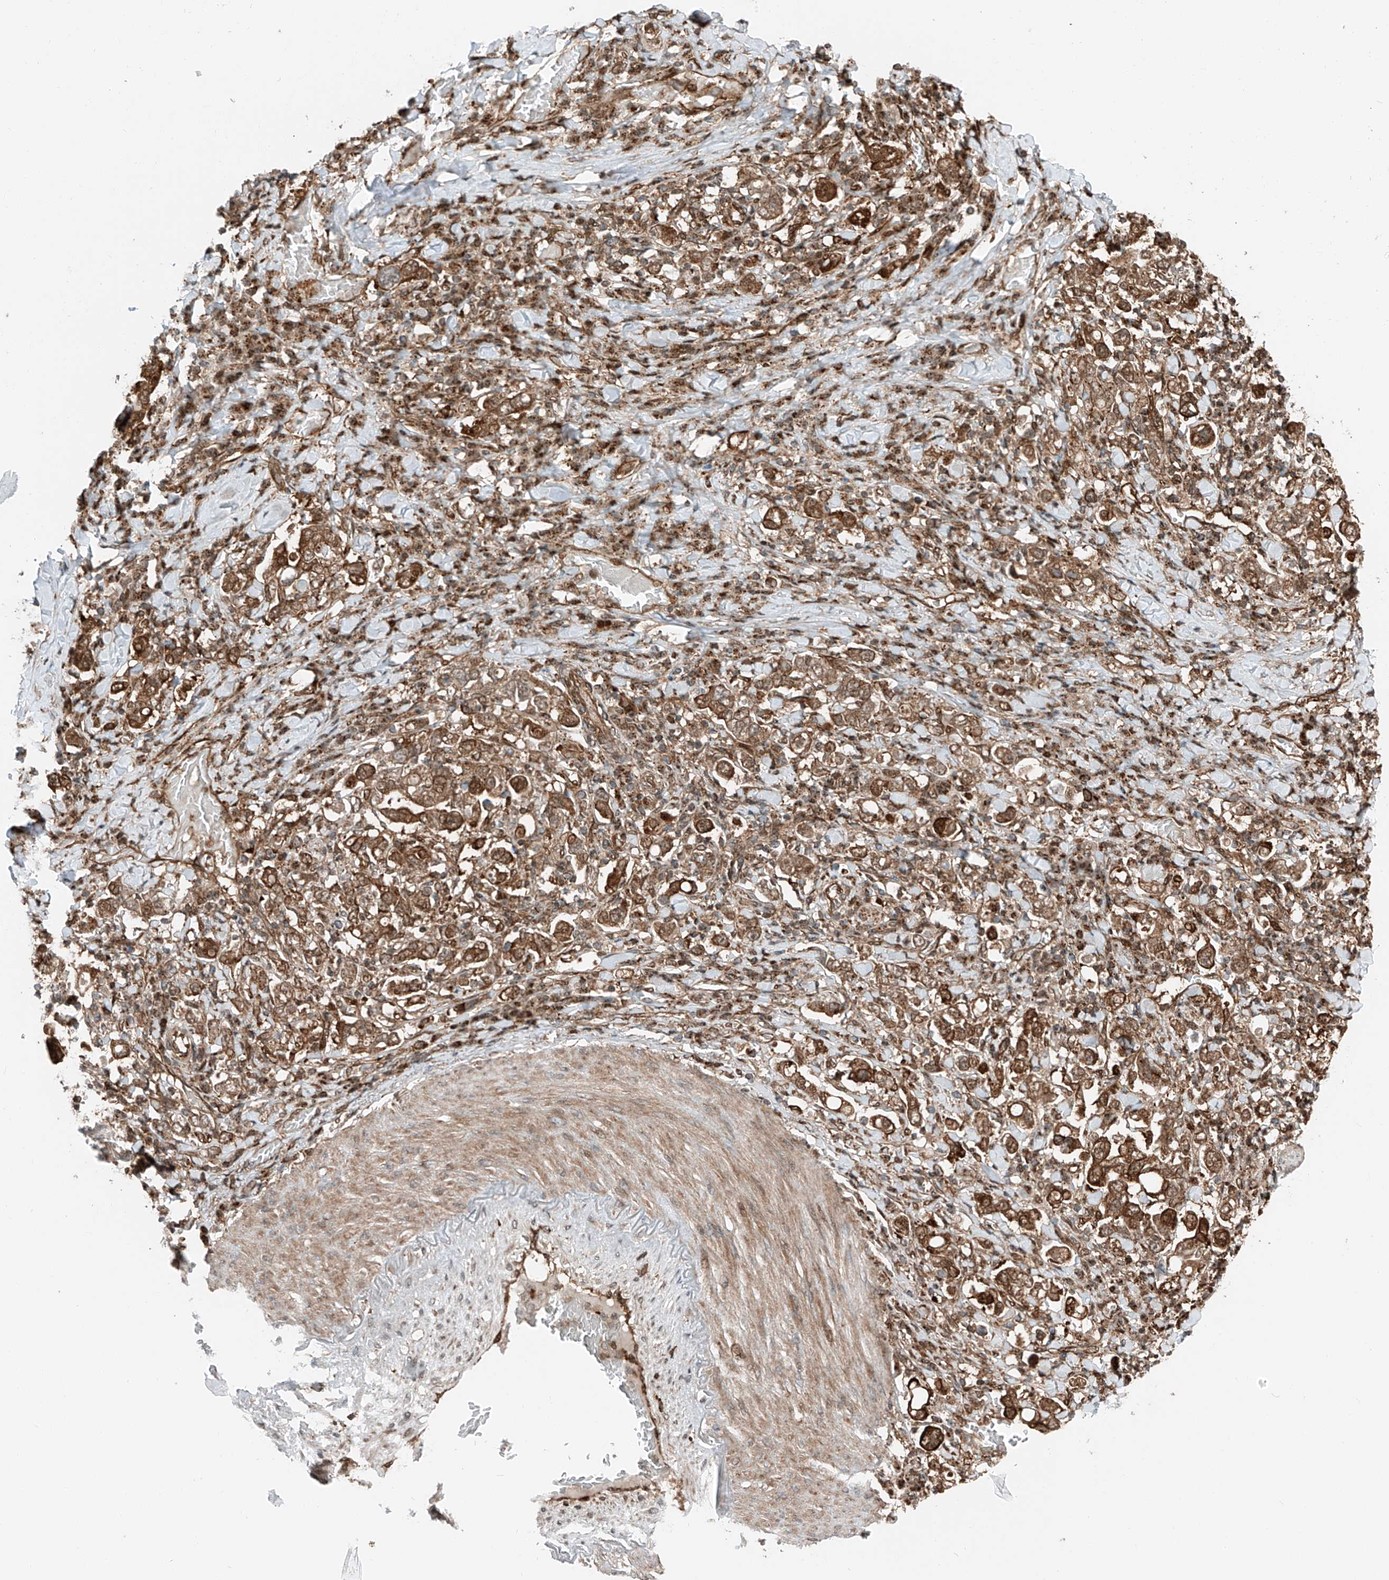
{"staining": {"intensity": "strong", "quantity": ">75%", "location": "cytoplasmic/membranous"}, "tissue": "stomach cancer", "cell_type": "Tumor cells", "image_type": "cancer", "snomed": [{"axis": "morphology", "description": "Adenocarcinoma, NOS"}, {"axis": "topography", "description": "Stomach, upper"}], "caption": "DAB (3,3'-diaminobenzidine) immunohistochemical staining of human stomach adenocarcinoma displays strong cytoplasmic/membranous protein staining in about >75% of tumor cells.", "gene": "USP48", "patient": {"sex": "male", "age": 62}}